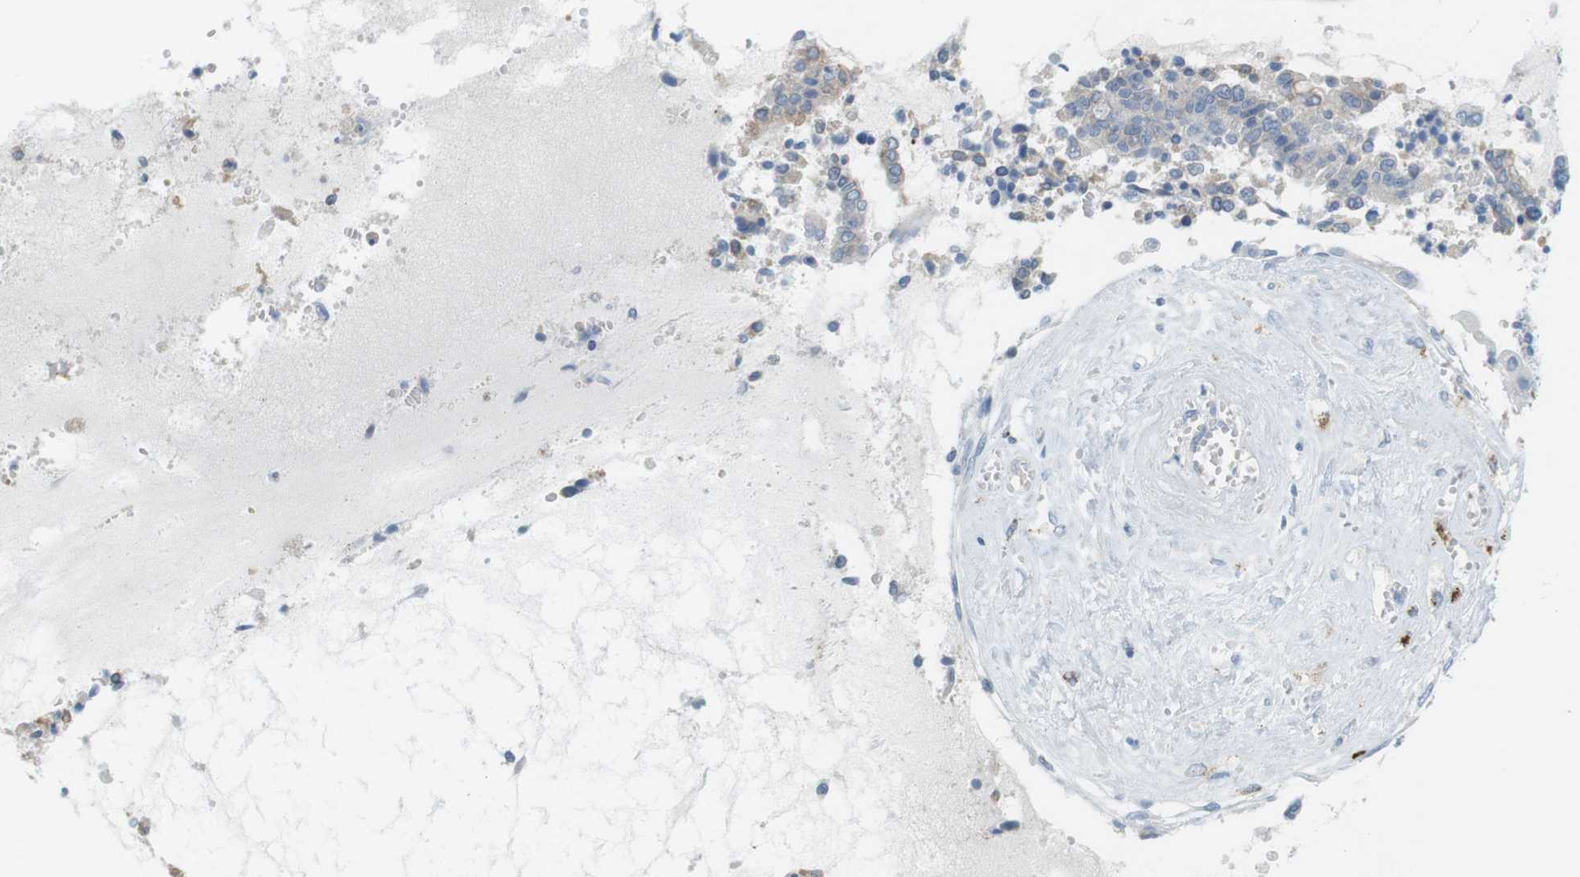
{"staining": {"intensity": "negative", "quantity": "none", "location": "none"}, "tissue": "cervical cancer", "cell_type": "Tumor cells", "image_type": "cancer", "snomed": [{"axis": "morphology", "description": "Adenocarcinoma, NOS"}, {"axis": "topography", "description": "Cervix"}], "caption": "DAB immunohistochemical staining of human adenocarcinoma (cervical) exhibits no significant positivity in tumor cells.", "gene": "YIPF1", "patient": {"sex": "female", "age": 44}}